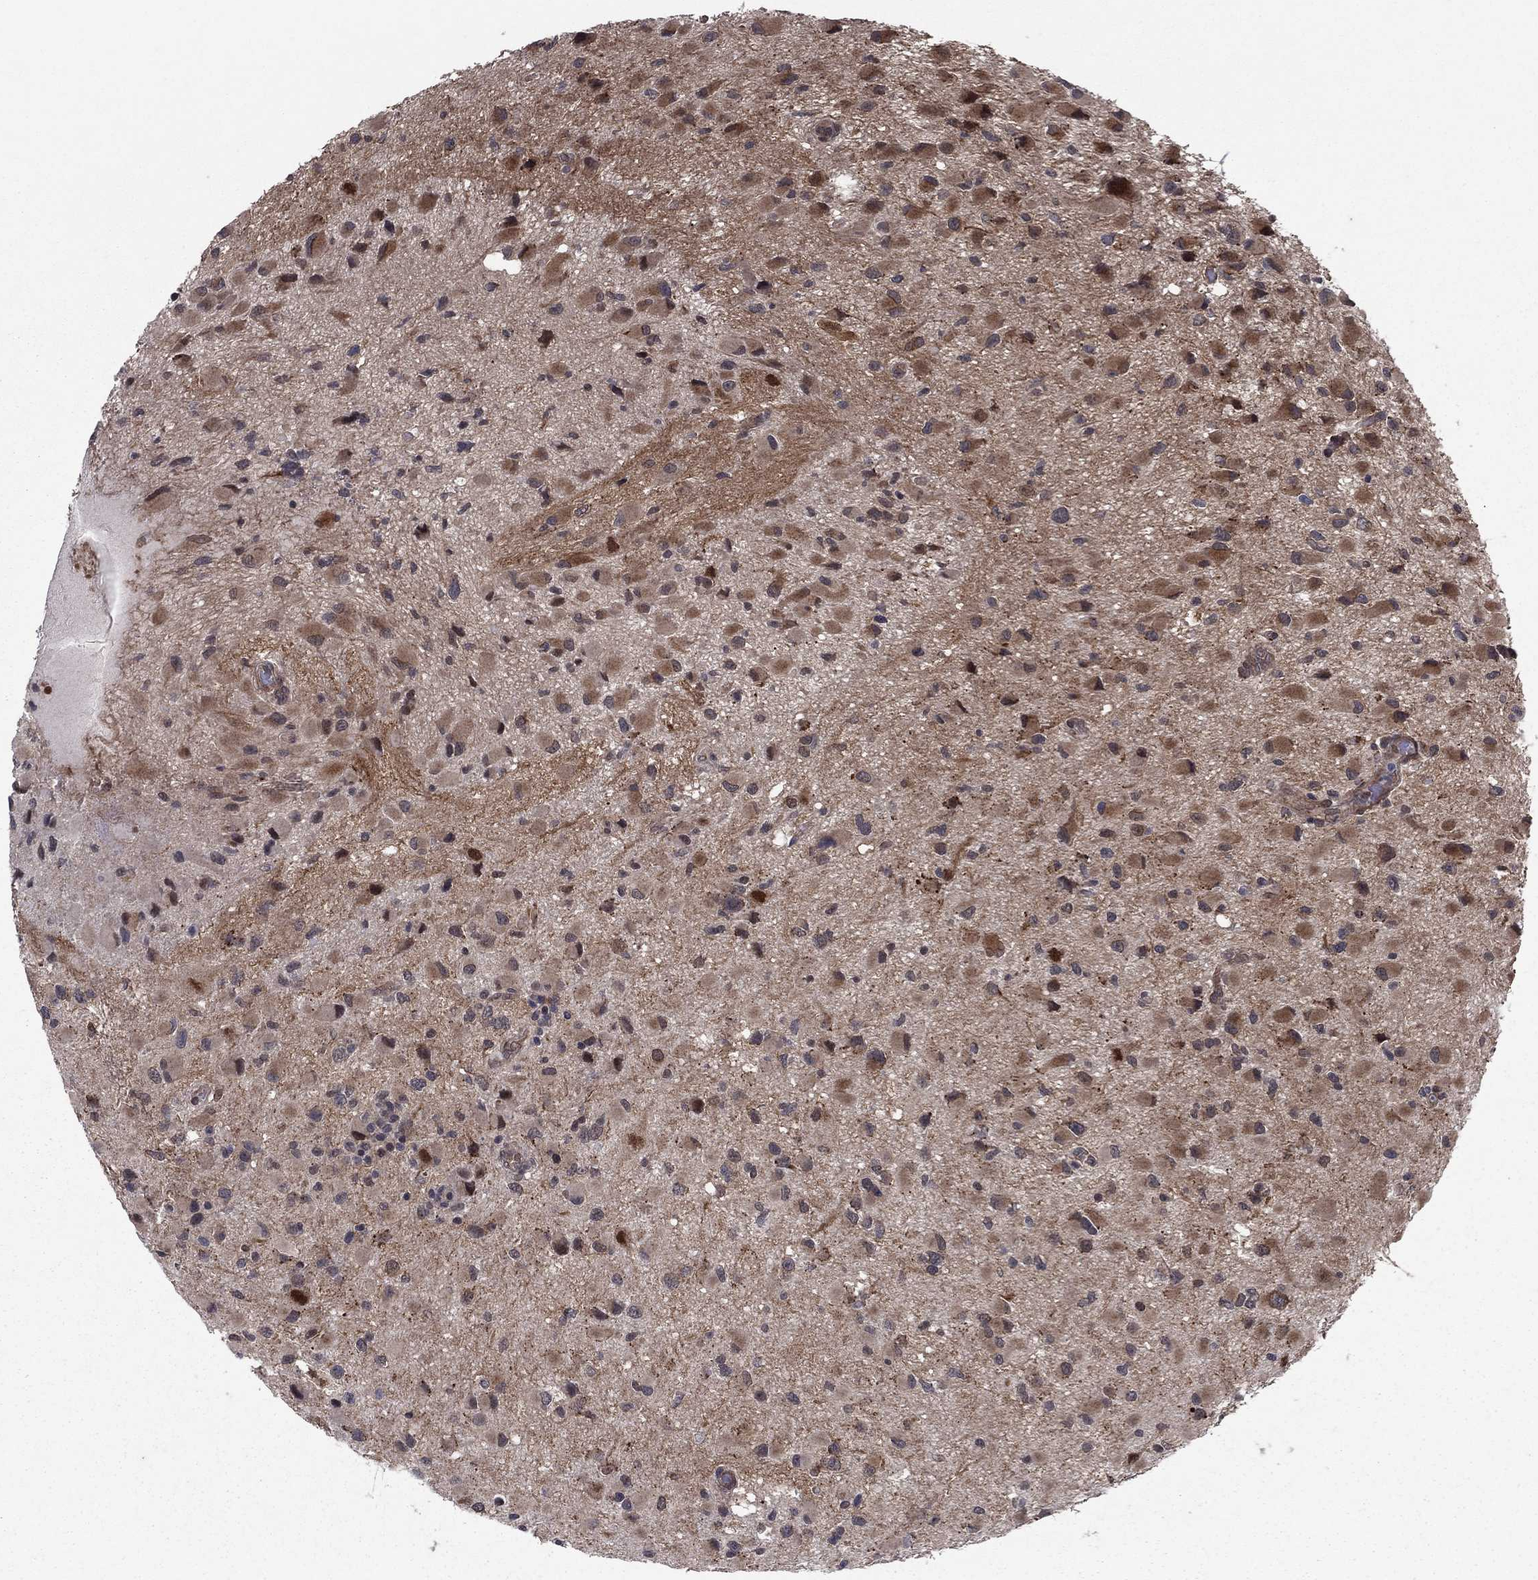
{"staining": {"intensity": "strong", "quantity": "<25%", "location": "cytoplasmic/membranous,nuclear"}, "tissue": "glioma", "cell_type": "Tumor cells", "image_type": "cancer", "snomed": [{"axis": "morphology", "description": "Glioma, malignant, Low grade"}, {"axis": "topography", "description": "Brain"}], "caption": "Protein positivity by IHC exhibits strong cytoplasmic/membranous and nuclear expression in approximately <25% of tumor cells in glioma. (DAB = brown stain, brightfield microscopy at high magnification).", "gene": "PSMC1", "patient": {"sex": "female", "age": 32}}